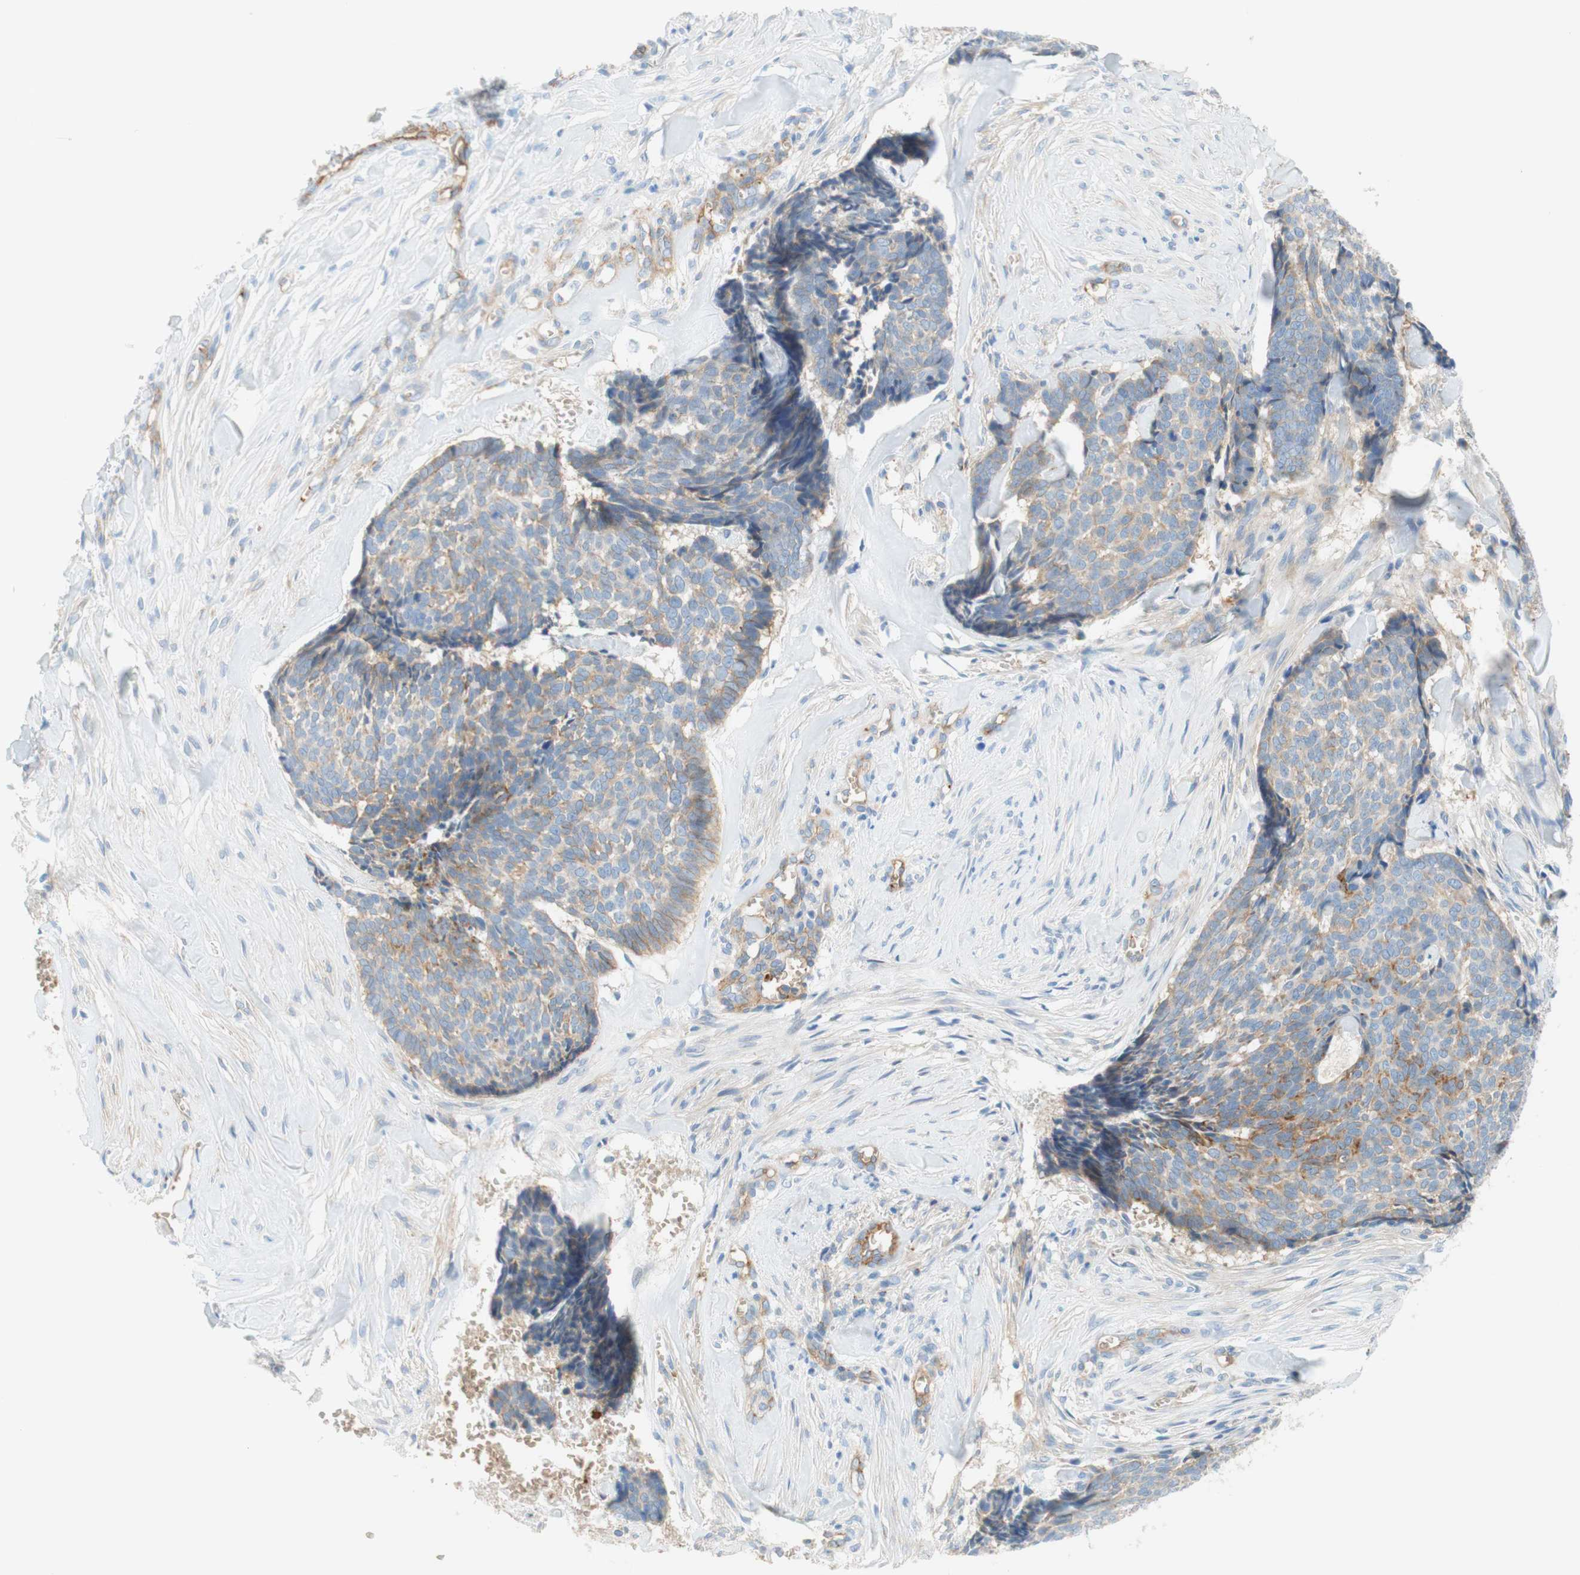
{"staining": {"intensity": "weak", "quantity": "<25%", "location": "cytoplasmic/membranous"}, "tissue": "skin cancer", "cell_type": "Tumor cells", "image_type": "cancer", "snomed": [{"axis": "morphology", "description": "Basal cell carcinoma"}, {"axis": "topography", "description": "Skin"}], "caption": "The IHC photomicrograph has no significant expression in tumor cells of skin cancer (basal cell carcinoma) tissue. (Immunohistochemistry (ihc), brightfield microscopy, high magnification).", "gene": "STOM", "patient": {"sex": "male", "age": 84}}